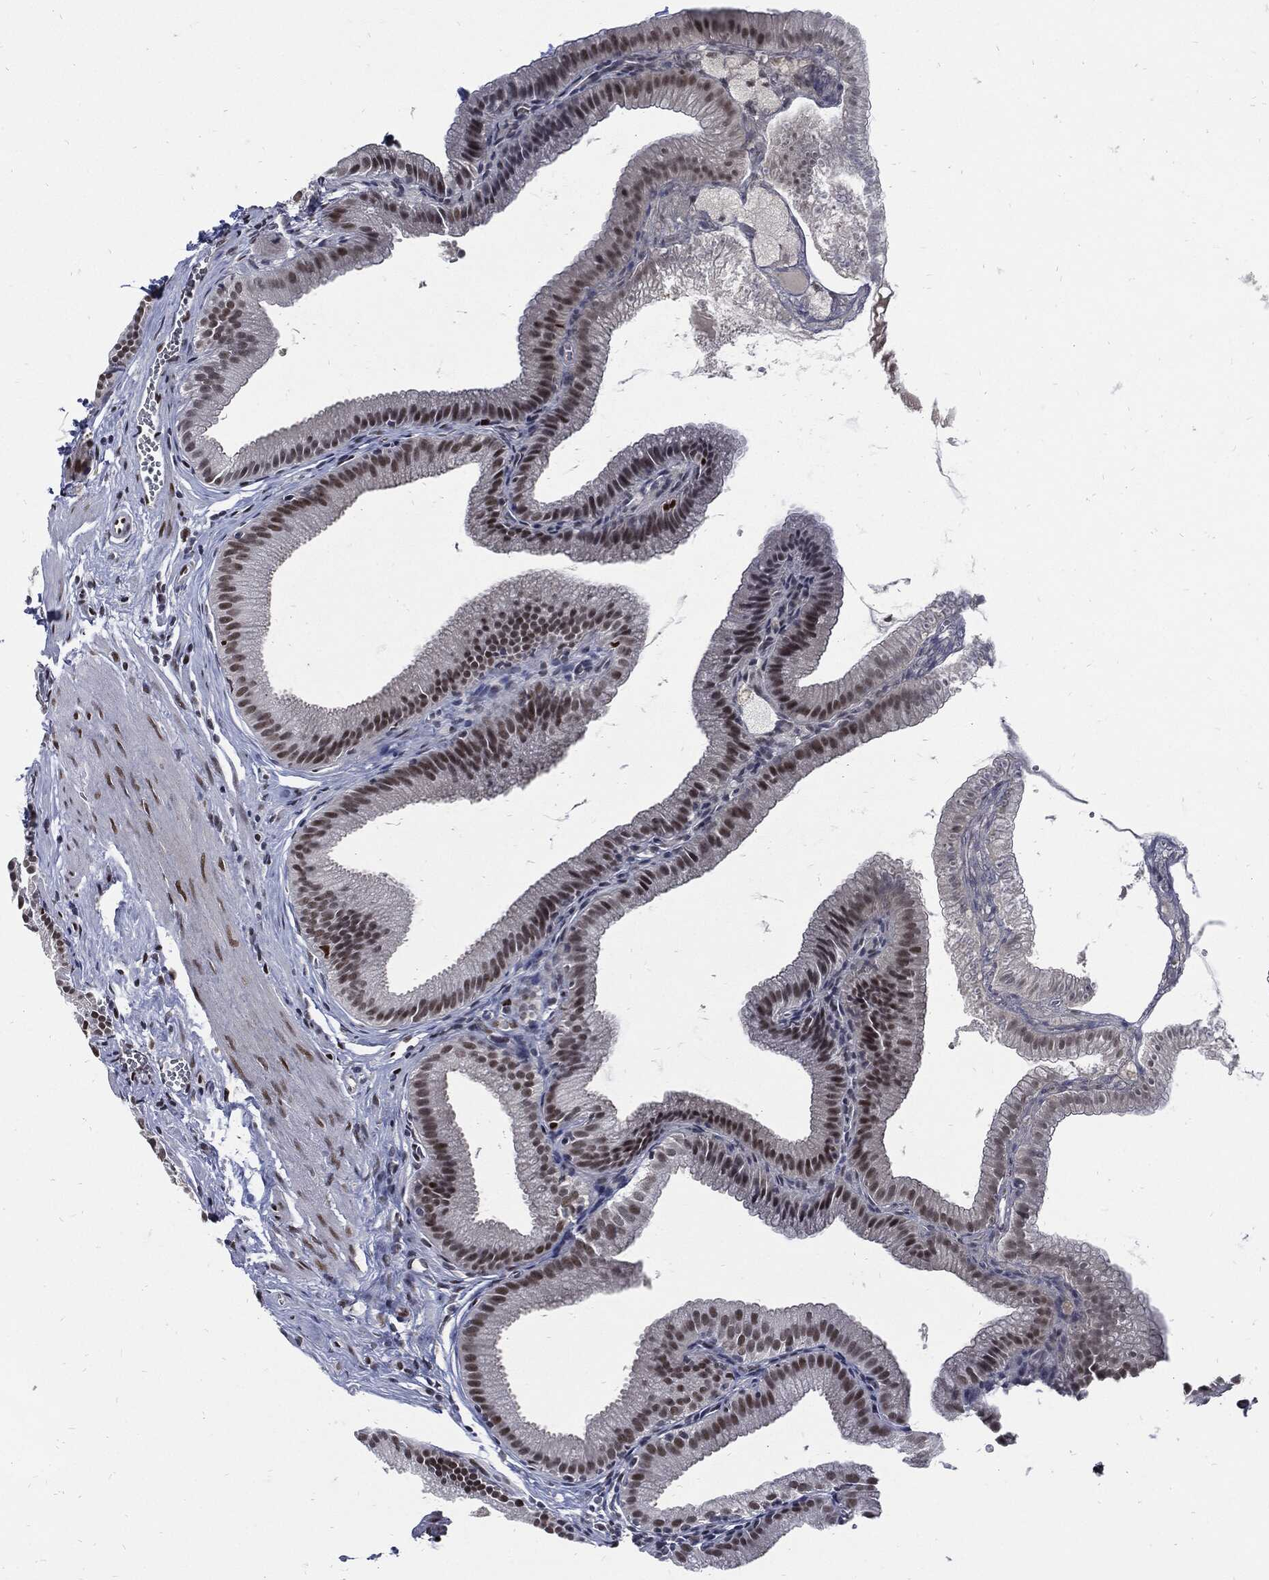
{"staining": {"intensity": "strong", "quantity": ">75%", "location": "nuclear"}, "tissue": "gallbladder", "cell_type": "Glandular cells", "image_type": "normal", "snomed": [{"axis": "morphology", "description": "Normal tissue, NOS"}, {"axis": "topography", "description": "Gallbladder"}], "caption": "Gallbladder stained with DAB (3,3'-diaminobenzidine) immunohistochemistry (IHC) reveals high levels of strong nuclear staining in about >75% of glandular cells.", "gene": "NBN", "patient": {"sex": "male", "age": 38}}